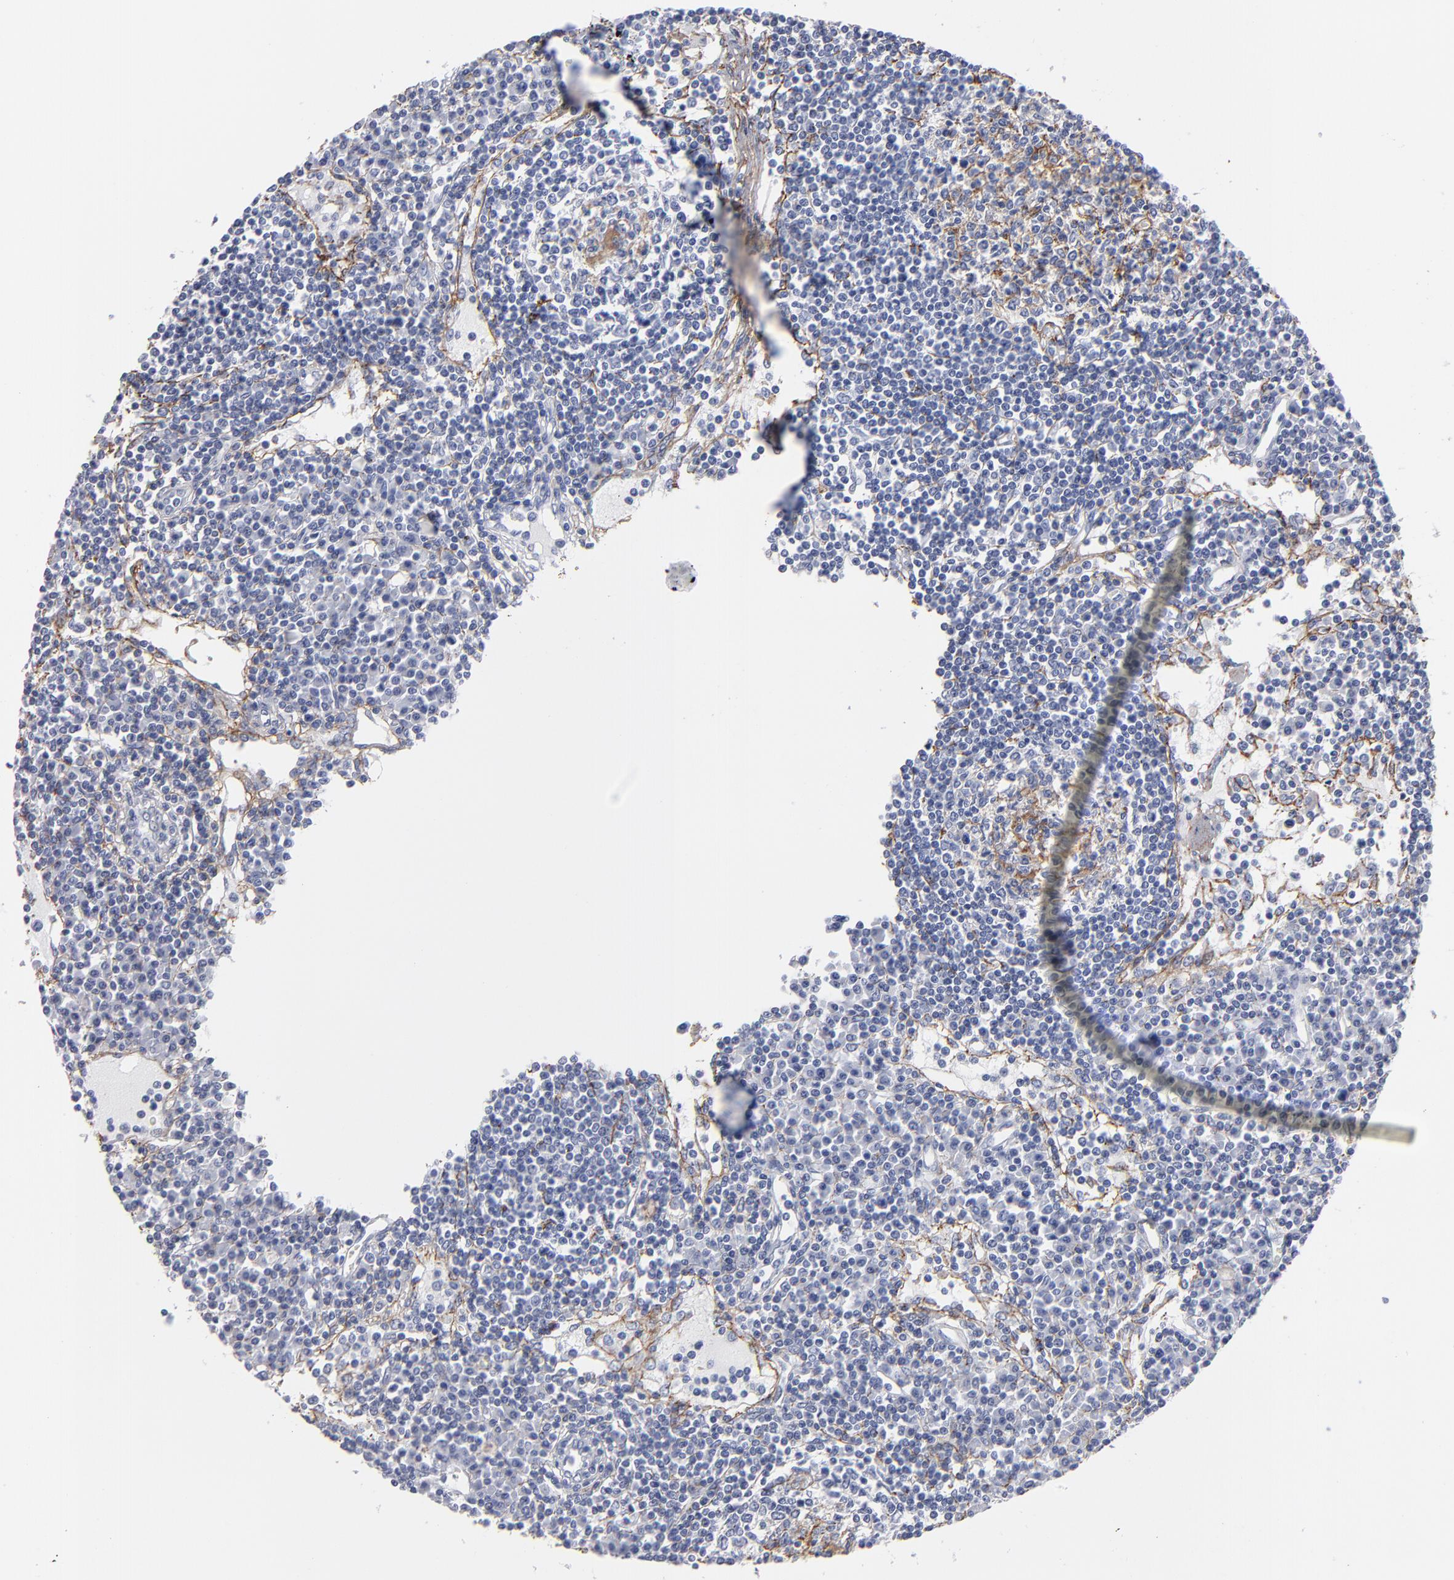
{"staining": {"intensity": "negative", "quantity": "none", "location": "none"}, "tissue": "lymph node", "cell_type": "Germinal center cells", "image_type": "normal", "snomed": [{"axis": "morphology", "description": "Normal tissue, NOS"}, {"axis": "topography", "description": "Lymph node"}], "caption": "The immunohistochemistry micrograph has no significant expression in germinal center cells of lymph node. (DAB (3,3'-diaminobenzidine) immunohistochemistry visualized using brightfield microscopy, high magnification).", "gene": "EMILIN1", "patient": {"sex": "female", "age": 62}}